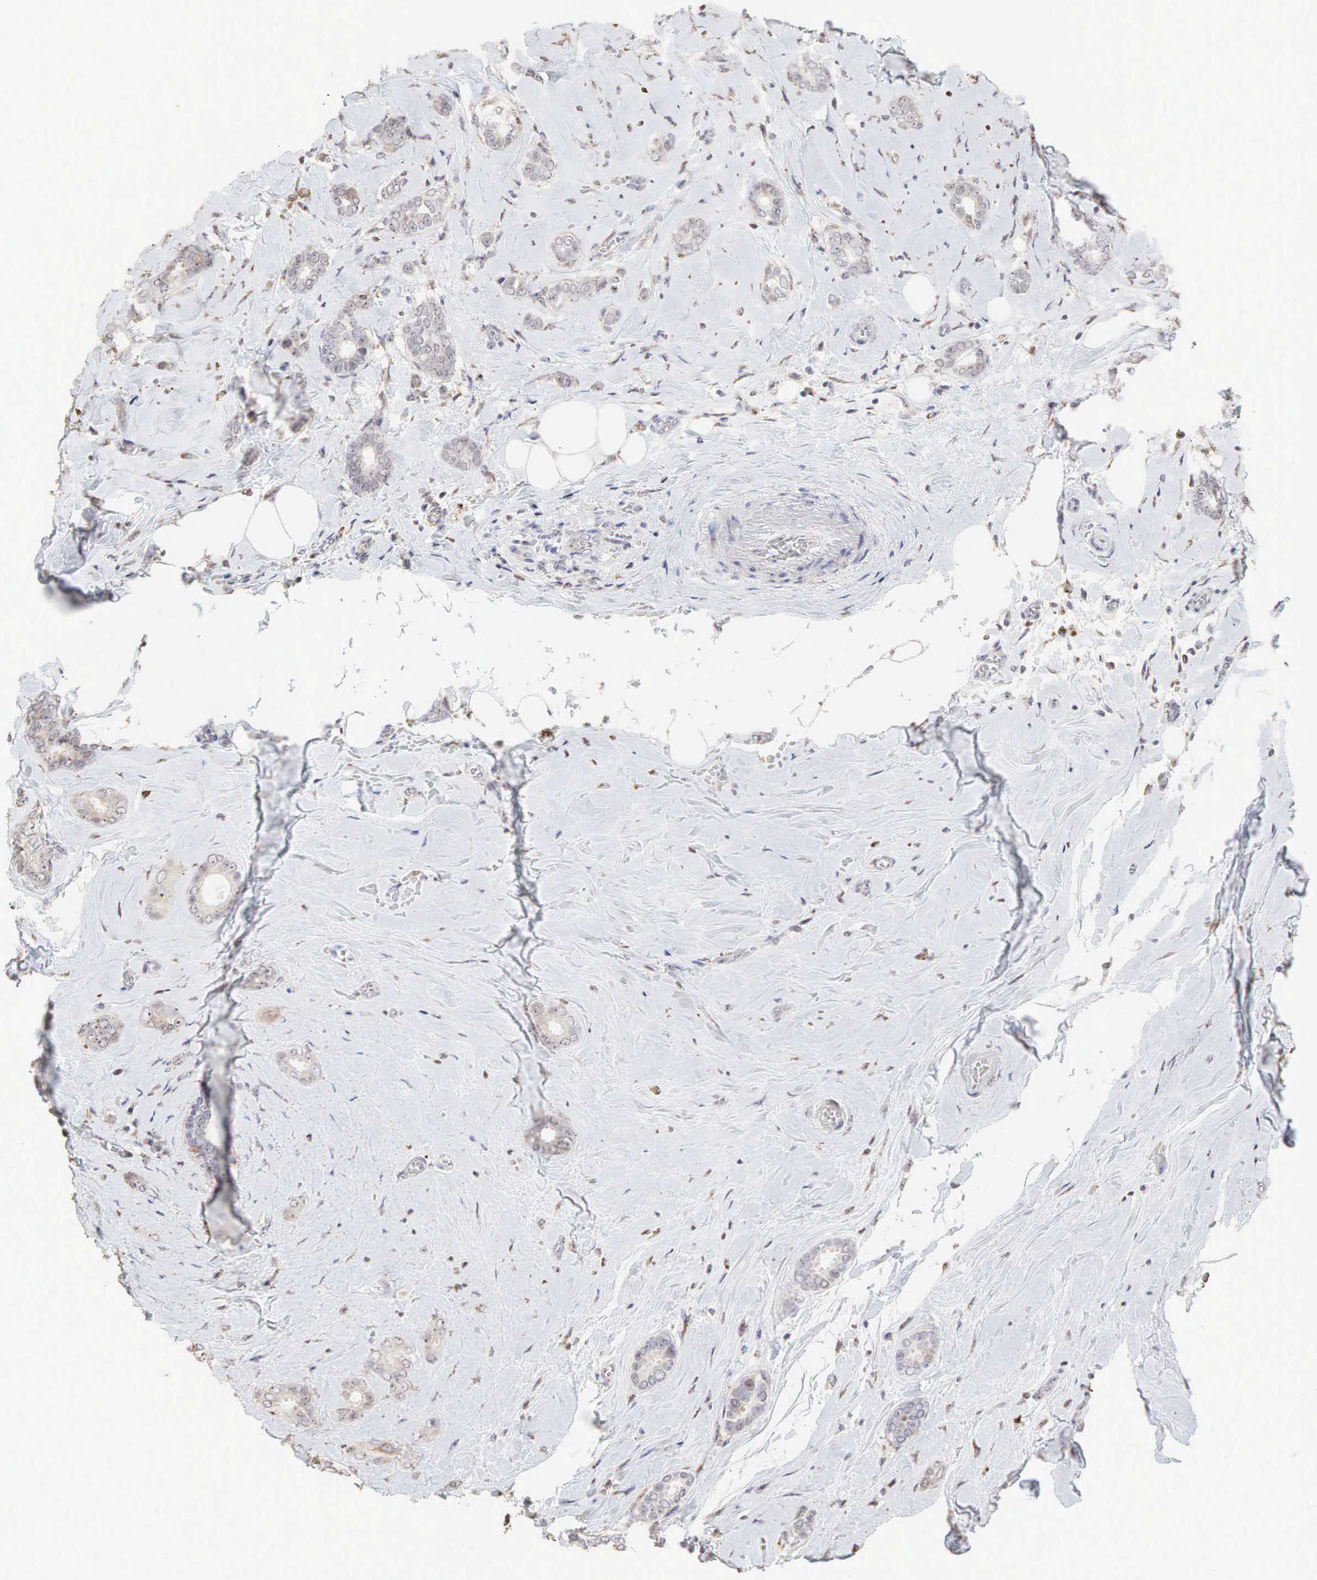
{"staining": {"intensity": "weak", "quantity": "25%-75%", "location": "cytoplasmic/membranous,nuclear"}, "tissue": "breast cancer", "cell_type": "Tumor cells", "image_type": "cancer", "snomed": [{"axis": "morphology", "description": "Duct carcinoma"}, {"axis": "topography", "description": "Breast"}], "caption": "Immunohistochemical staining of human breast invasive ductal carcinoma exhibits weak cytoplasmic/membranous and nuclear protein staining in approximately 25%-75% of tumor cells.", "gene": "DKC1", "patient": {"sex": "female", "age": 50}}